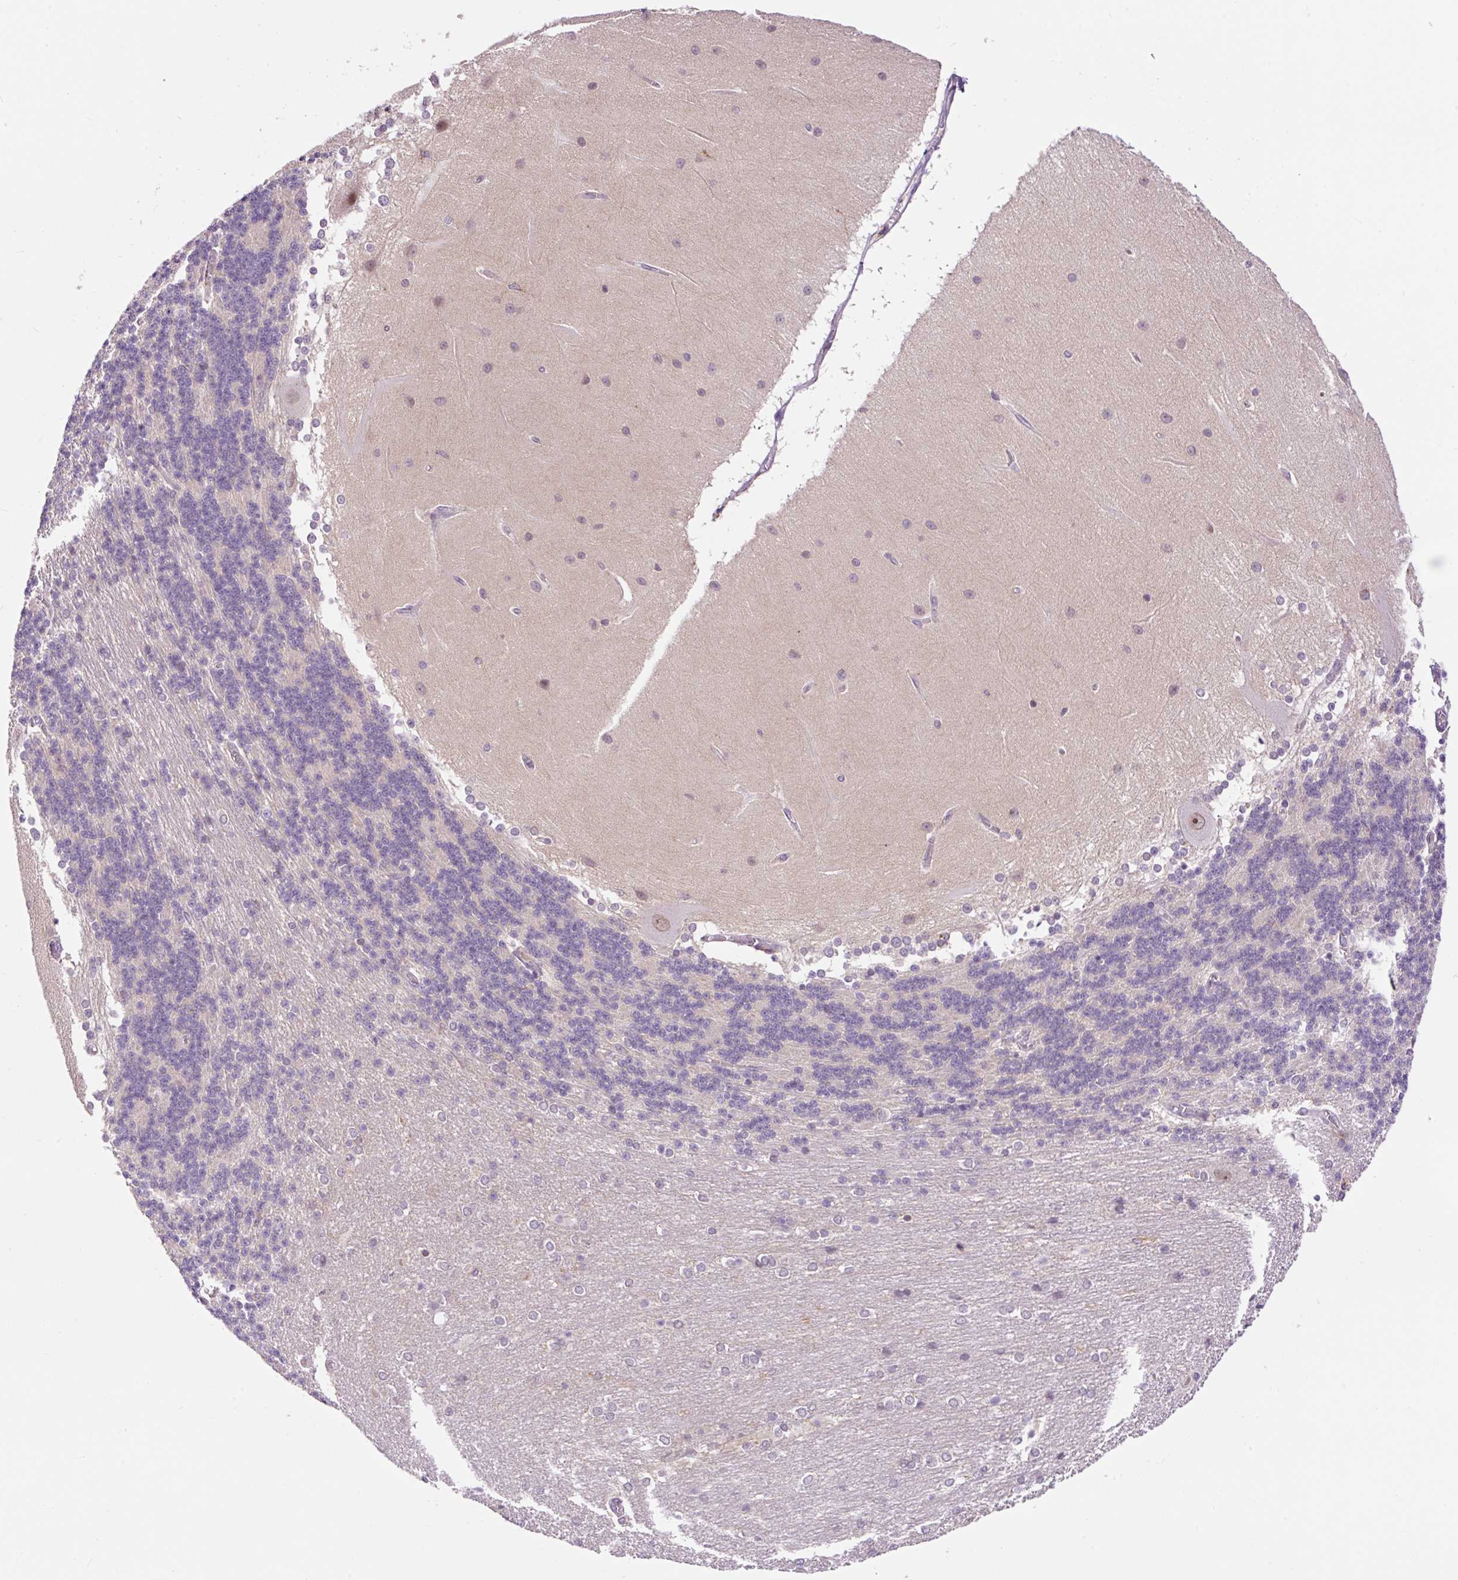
{"staining": {"intensity": "negative", "quantity": "none", "location": "none"}, "tissue": "cerebellum", "cell_type": "Cells in granular layer", "image_type": "normal", "snomed": [{"axis": "morphology", "description": "Normal tissue, NOS"}, {"axis": "topography", "description": "Cerebellum"}], "caption": "DAB immunohistochemical staining of normal human cerebellum exhibits no significant expression in cells in granular layer. Brightfield microscopy of immunohistochemistry (IHC) stained with DAB (brown) and hematoxylin (blue), captured at high magnification.", "gene": "CARD11", "patient": {"sex": "female", "age": 54}}